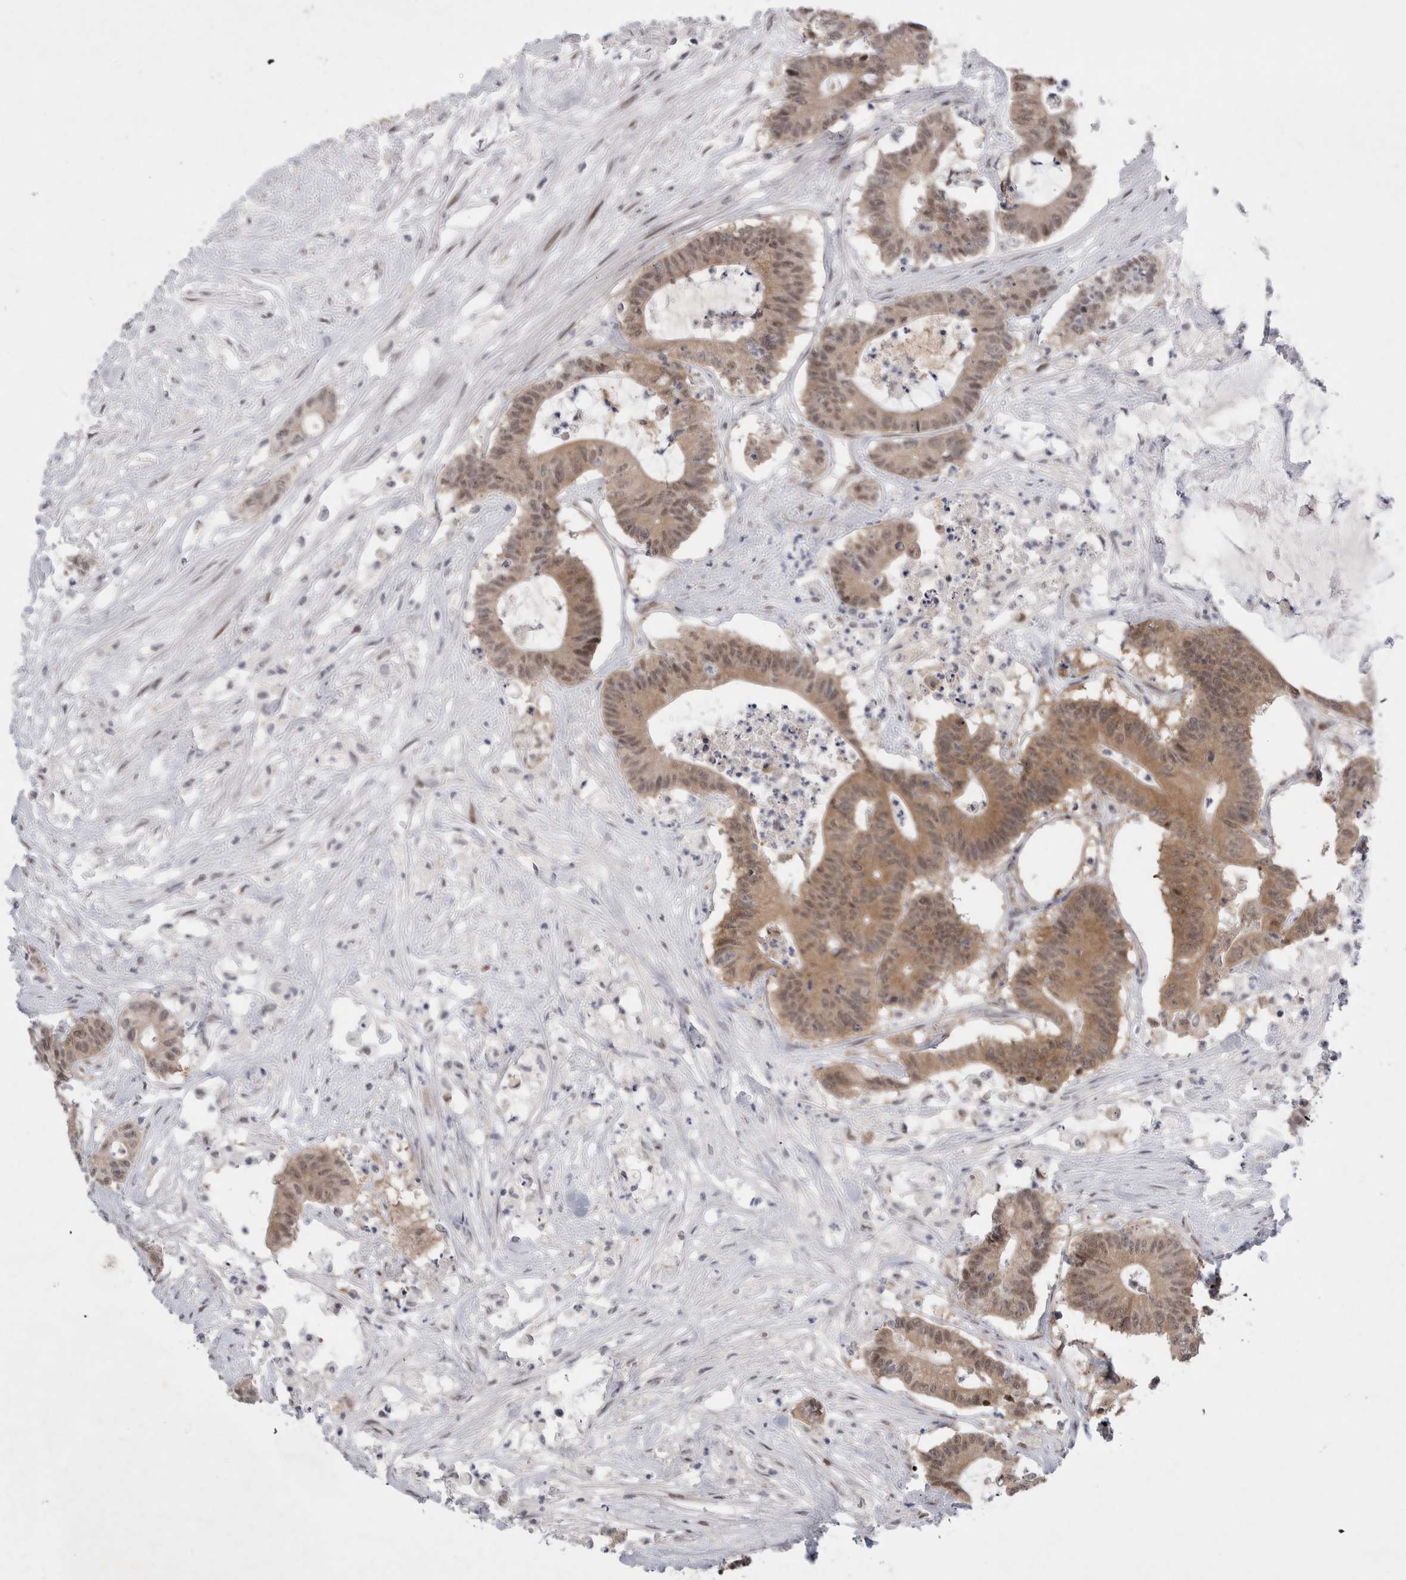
{"staining": {"intensity": "moderate", "quantity": ">75%", "location": "cytoplasmic/membranous,nuclear"}, "tissue": "colorectal cancer", "cell_type": "Tumor cells", "image_type": "cancer", "snomed": [{"axis": "morphology", "description": "Adenocarcinoma, NOS"}, {"axis": "topography", "description": "Colon"}], "caption": "This photomicrograph exhibits colorectal adenocarcinoma stained with immunohistochemistry (IHC) to label a protein in brown. The cytoplasmic/membranous and nuclear of tumor cells show moderate positivity for the protein. Nuclei are counter-stained blue.", "gene": "WIPF2", "patient": {"sex": "female", "age": 84}}